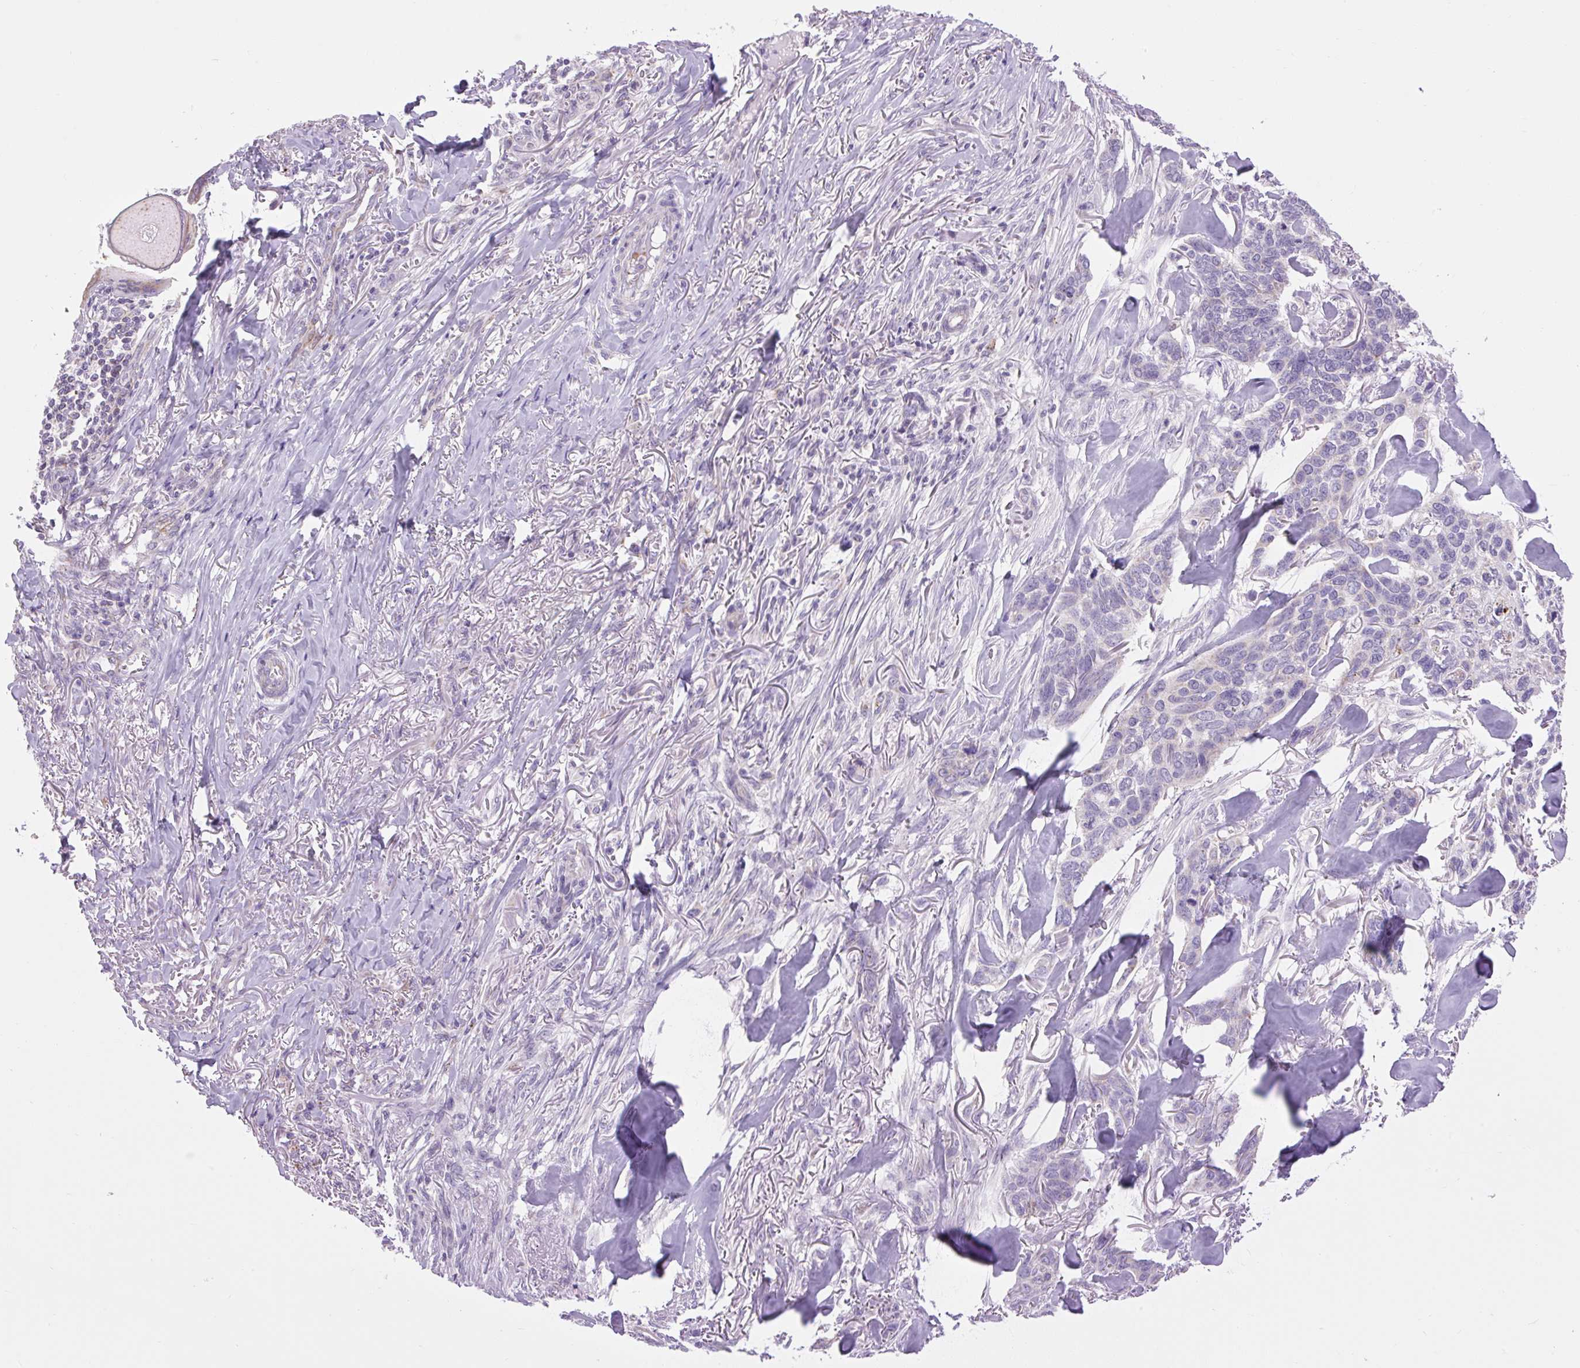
{"staining": {"intensity": "negative", "quantity": "none", "location": "none"}, "tissue": "skin cancer", "cell_type": "Tumor cells", "image_type": "cancer", "snomed": [{"axis": "morphology", "description": "Basal cell carcinoma"}, {"axis": "topography", "description": "Skin"}], "caption": "Immunohistochemical staining of skin cancer exhibits no significant positivity in tumor cells.", "gene": "RNASE10", "patient": {"sex": "male", "age": 86}}